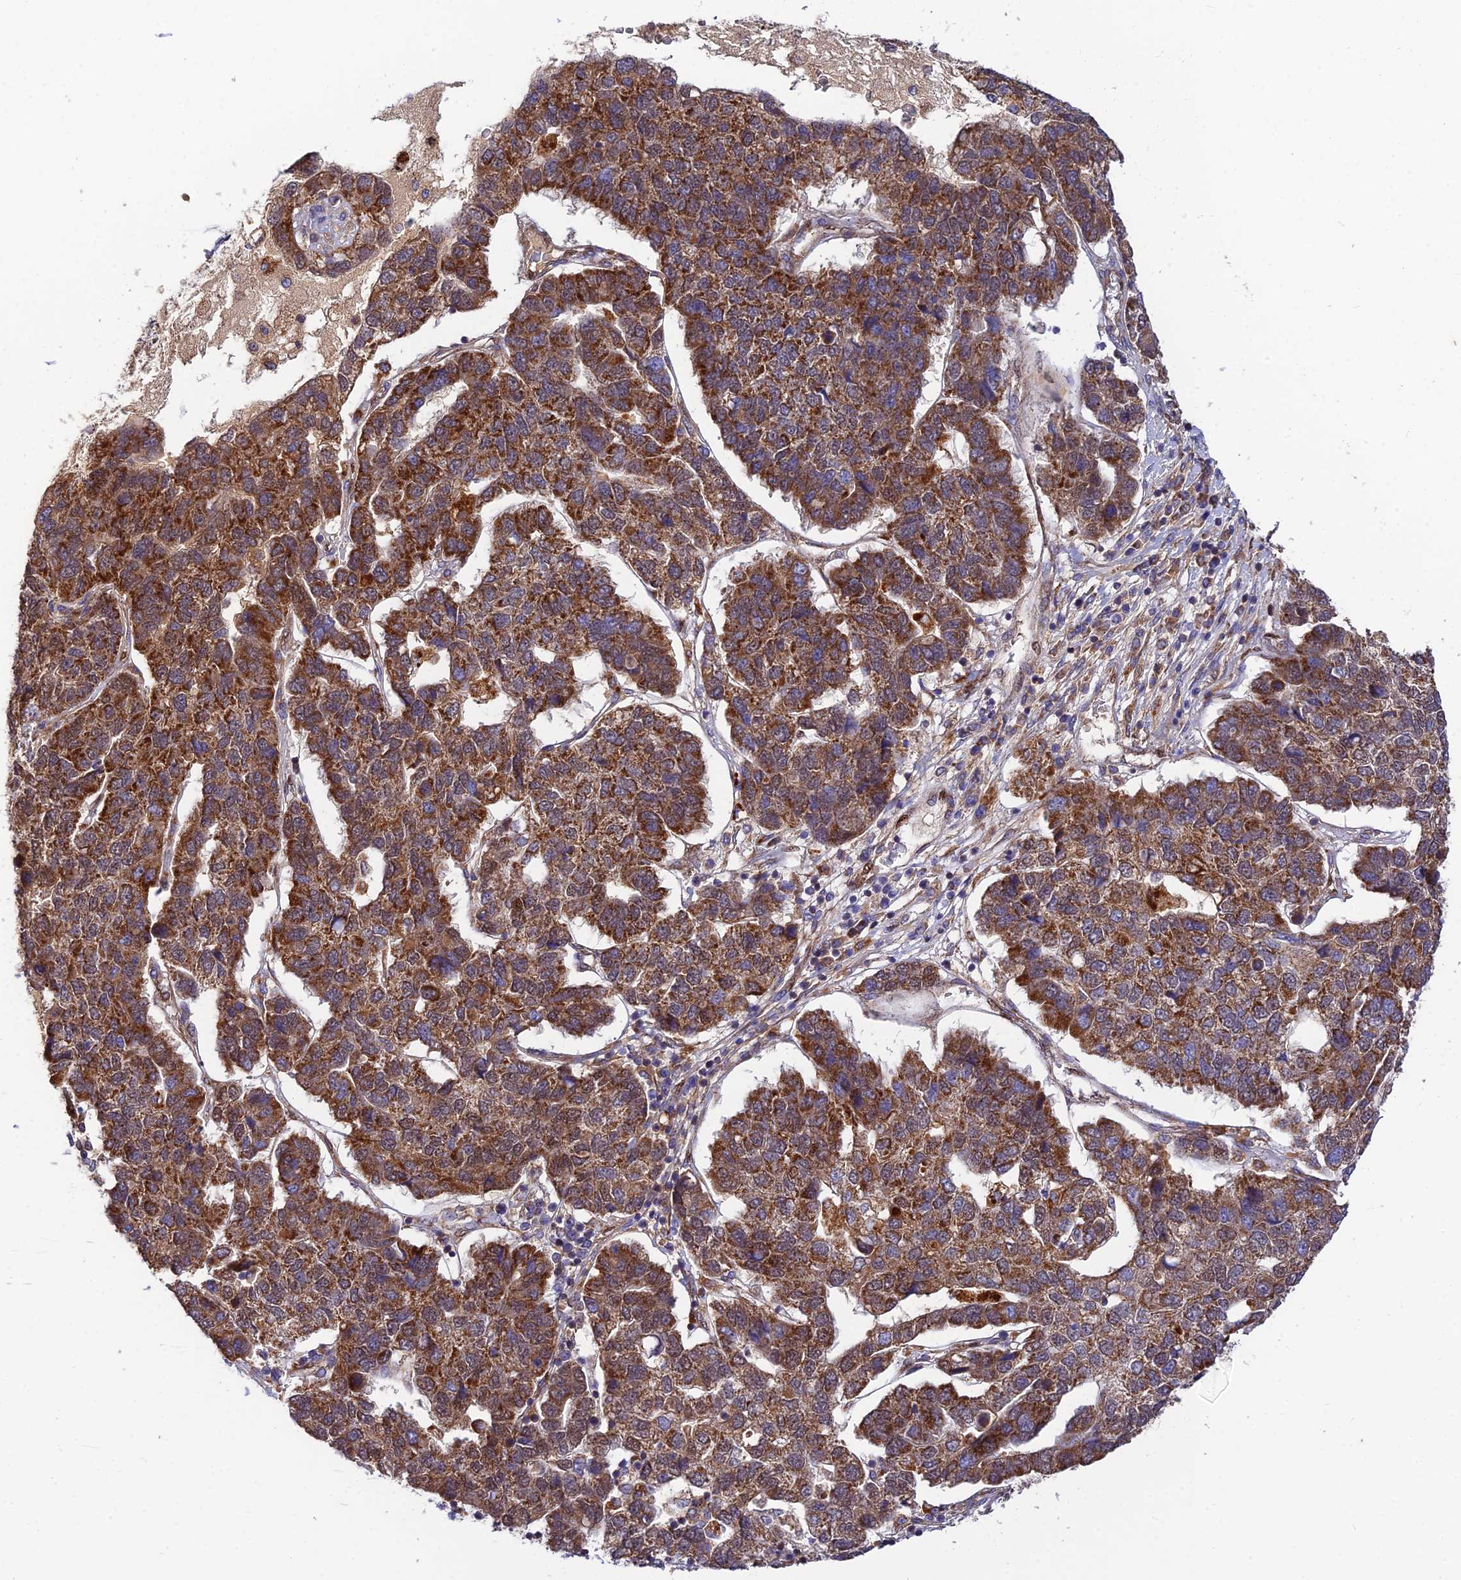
{"staining": {"intensity": "strong", "quantity": ">75%", "location": "cytoplasmic/membranous"}, "tissue": "pancreatic cancer", "cell_type": "Tumor cells", "image_type": "cancer", "snomed": [{"axis": "morphology", "description": "Adenocarcinoma, NOS"}, {"axis": "topography", "description": "Pancreas"}], "caption": "IHC (DAB (3,3'-diaminobenzidine)) staining of pancreatic cancer (adenocarcinoma) reveals strong cytoplasmic/membranous protein positivity in about >75% of tumor cells.", "gene": "PODNL1", "patient": {"sex": "female", "age": 61}}